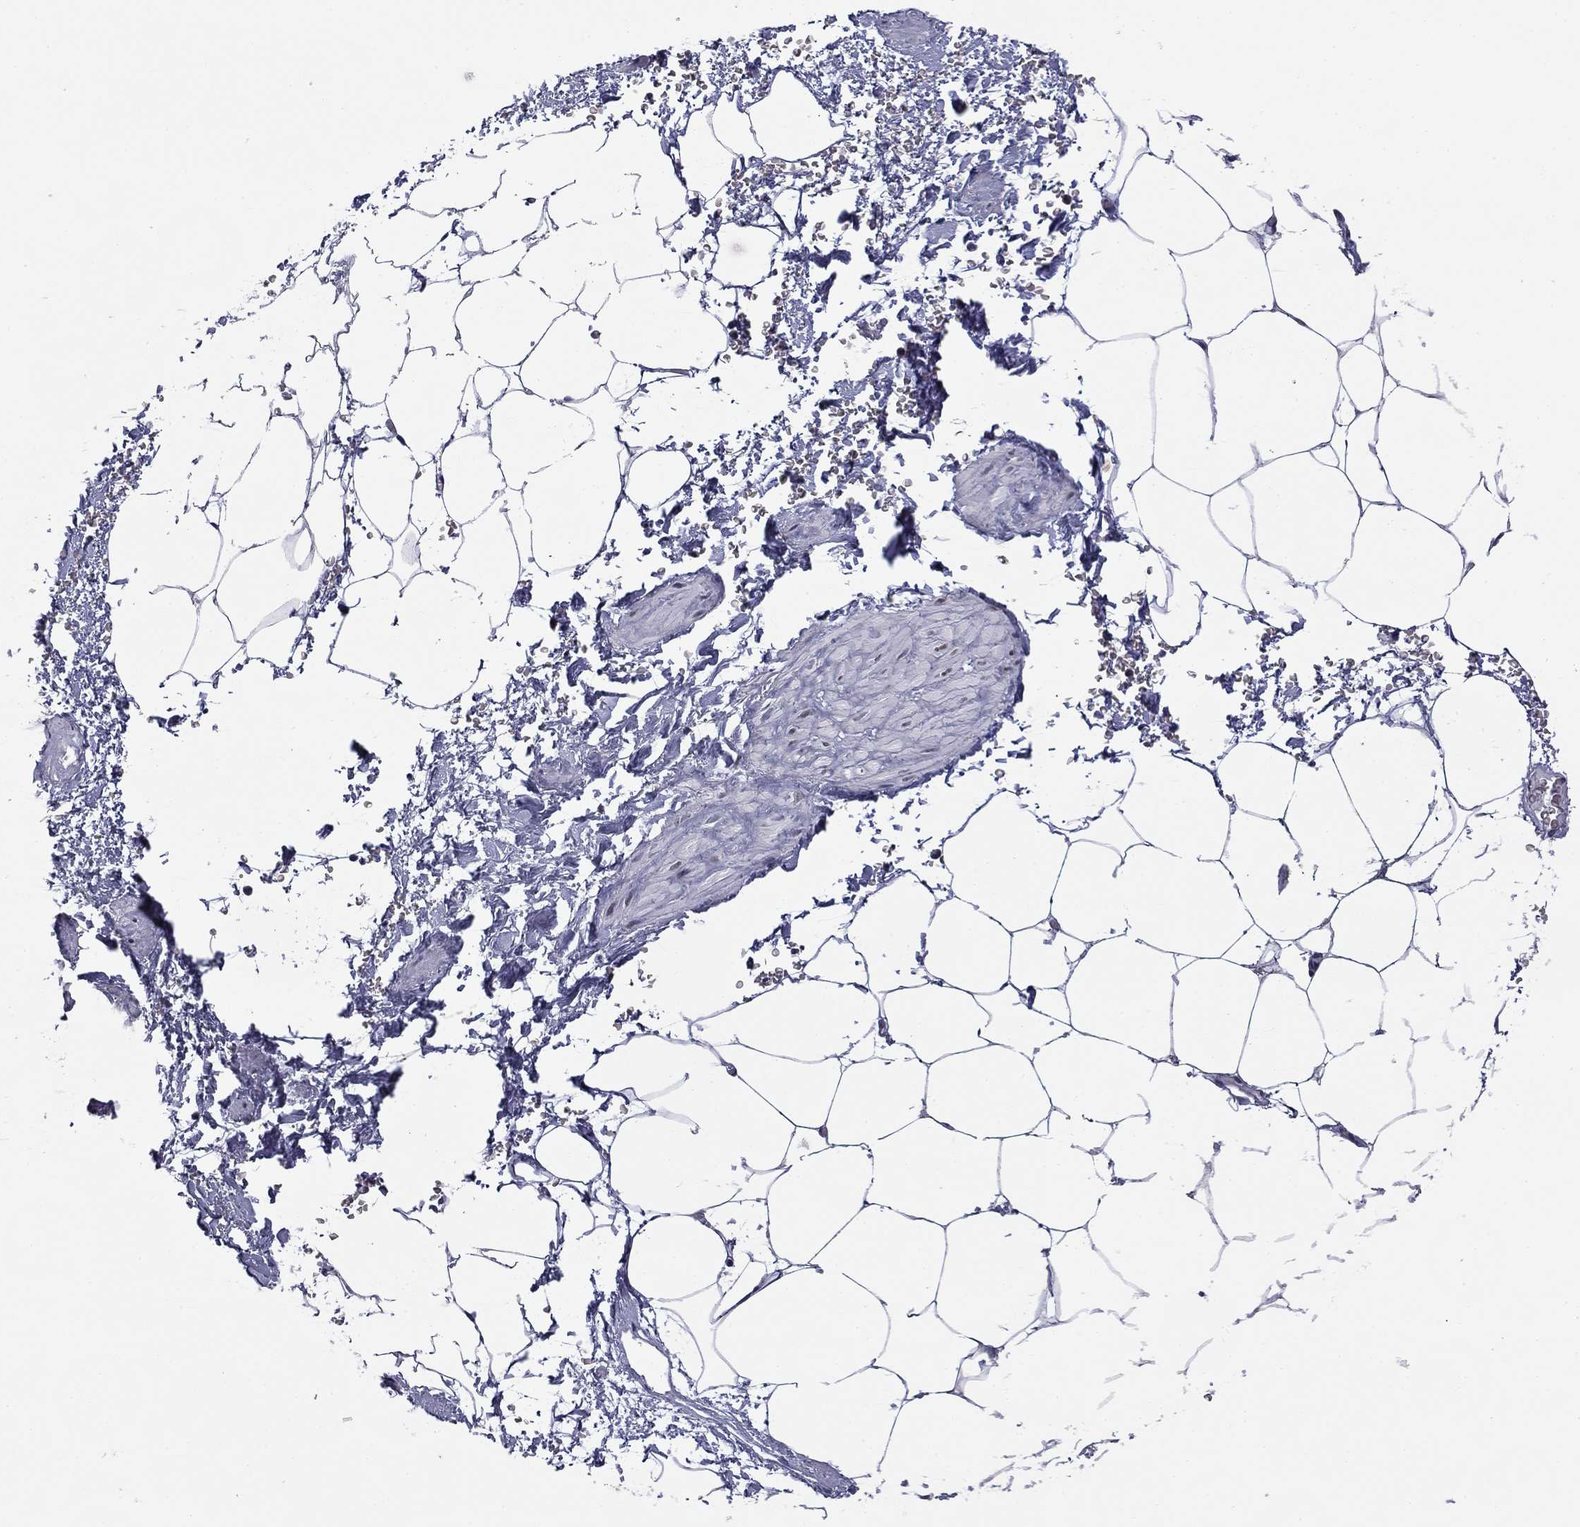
{"staining": {"intensity": "negative", "quantity": "none", "location": "none"}, "tissue": "adipose tissue", "cell_type": "Adipocytes", "image_type": "normal", "snomed": [{"axis": "morphology", "description": "Normal tissue, NOS"}, {"axis": "topography", "description": "Soft tissue"}, {"axis": "topography", "description": "Adipose tissue"}, {"axis": "topography", "description": "Vascular tissue"}, {"axis": "topography", "description": "Peripheral nerve tissue"}], "caption": "Adipocytes are negative for brown protein staining in normal adipose tissue. Brightfield microscopy of immunohistochemistry (IHC) stained with DAB (brown) and hematoxylin (blue), captured at high magnification.", "gene": "ETV5", "patient": {"sex": "male", "age": 68}}